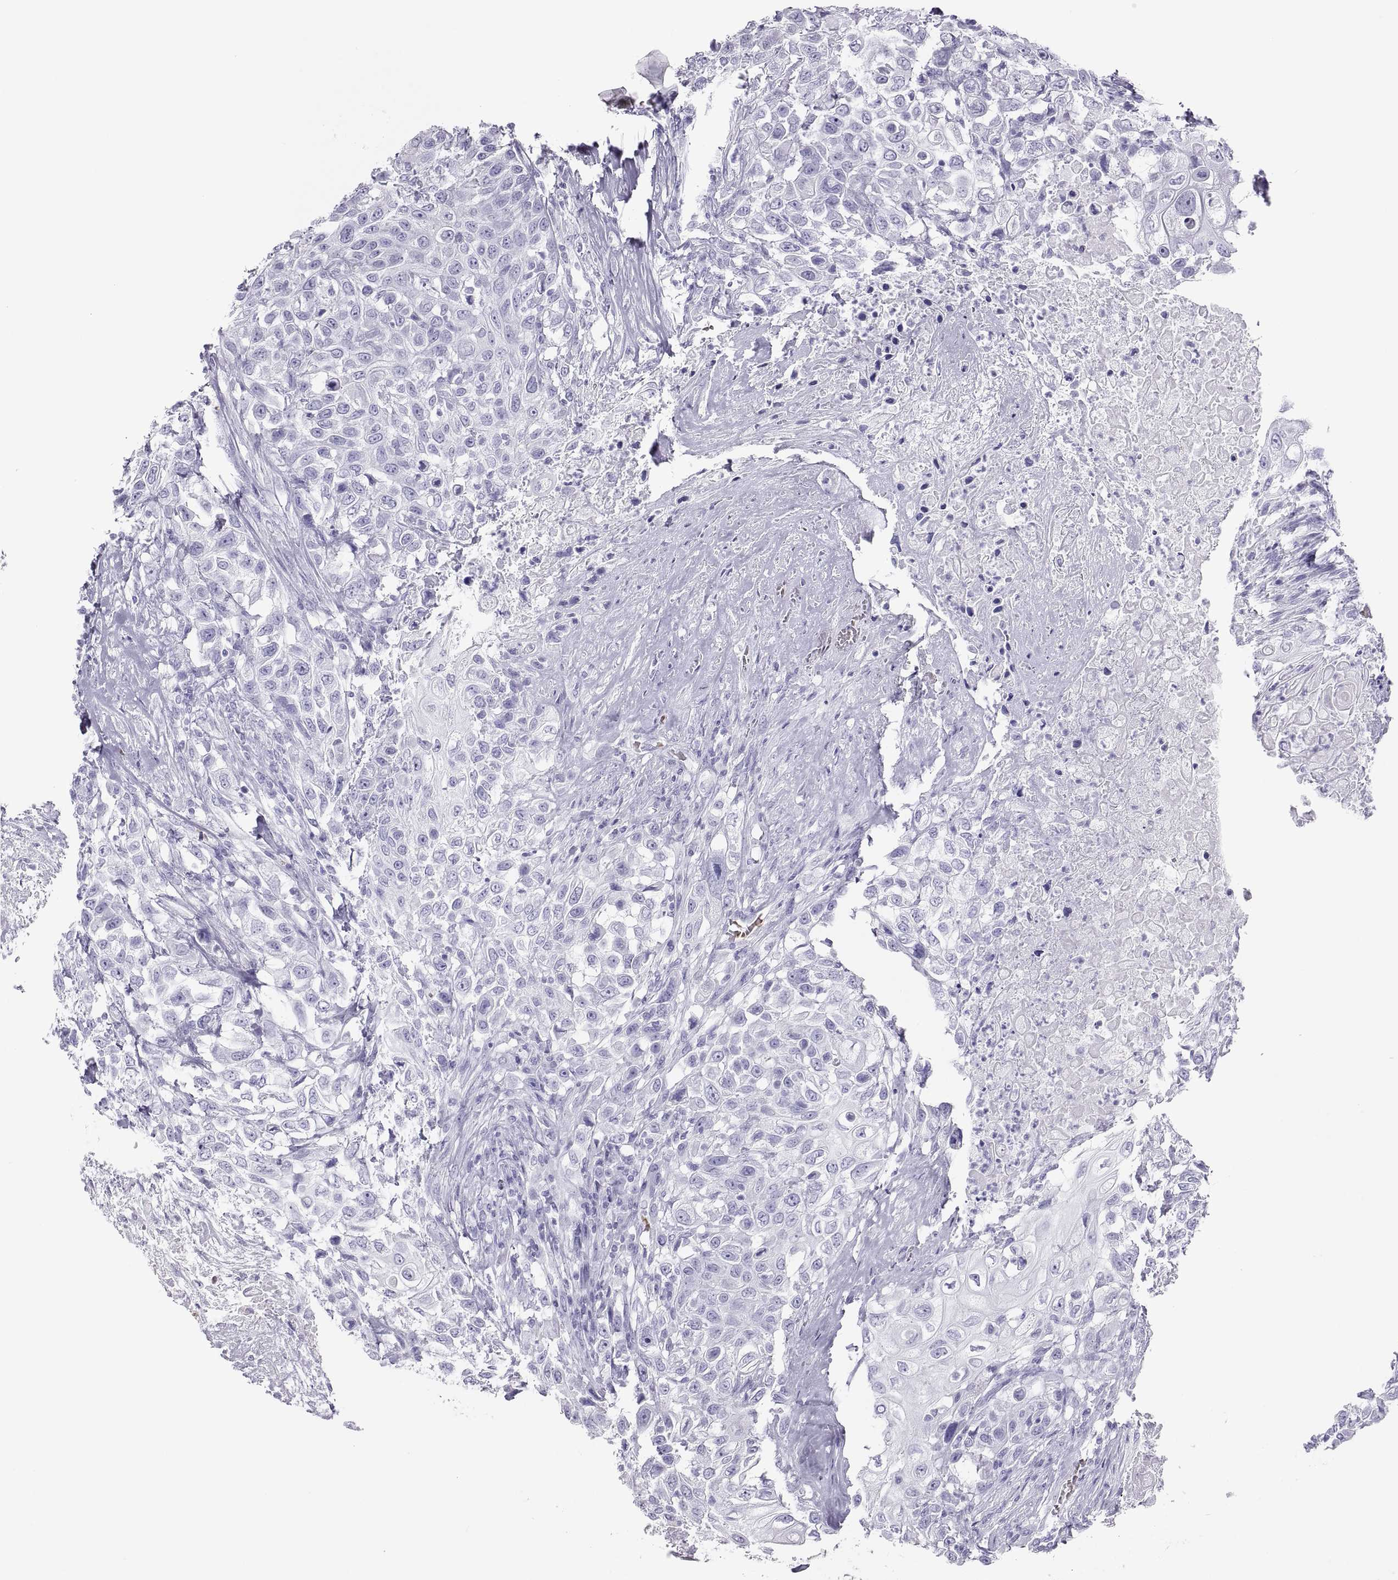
{"staining": {"intensity": "negative", "quantity": "none", "location": "none"}, "tissue": "urothelial cancer", "cell_type": "Tumor cells", "image_type": "cancer", "snomed": [{"axis": "morphology", "description": "Urothelial carcinoma, High grade"}, {"axis": "topography", "description": "Urinary bladder"}], "caption": "Image shows no protein expression in tumor cells of high-grade urothelial carcinoma tissue. The staining was performed using DAB to visualize the protein expression in brown, while the nuclei were stained in blue with hematoxylin (Magnification: 20x).", "gene": "SEMG1", "patient": {"sex": "female", "age": 56}}